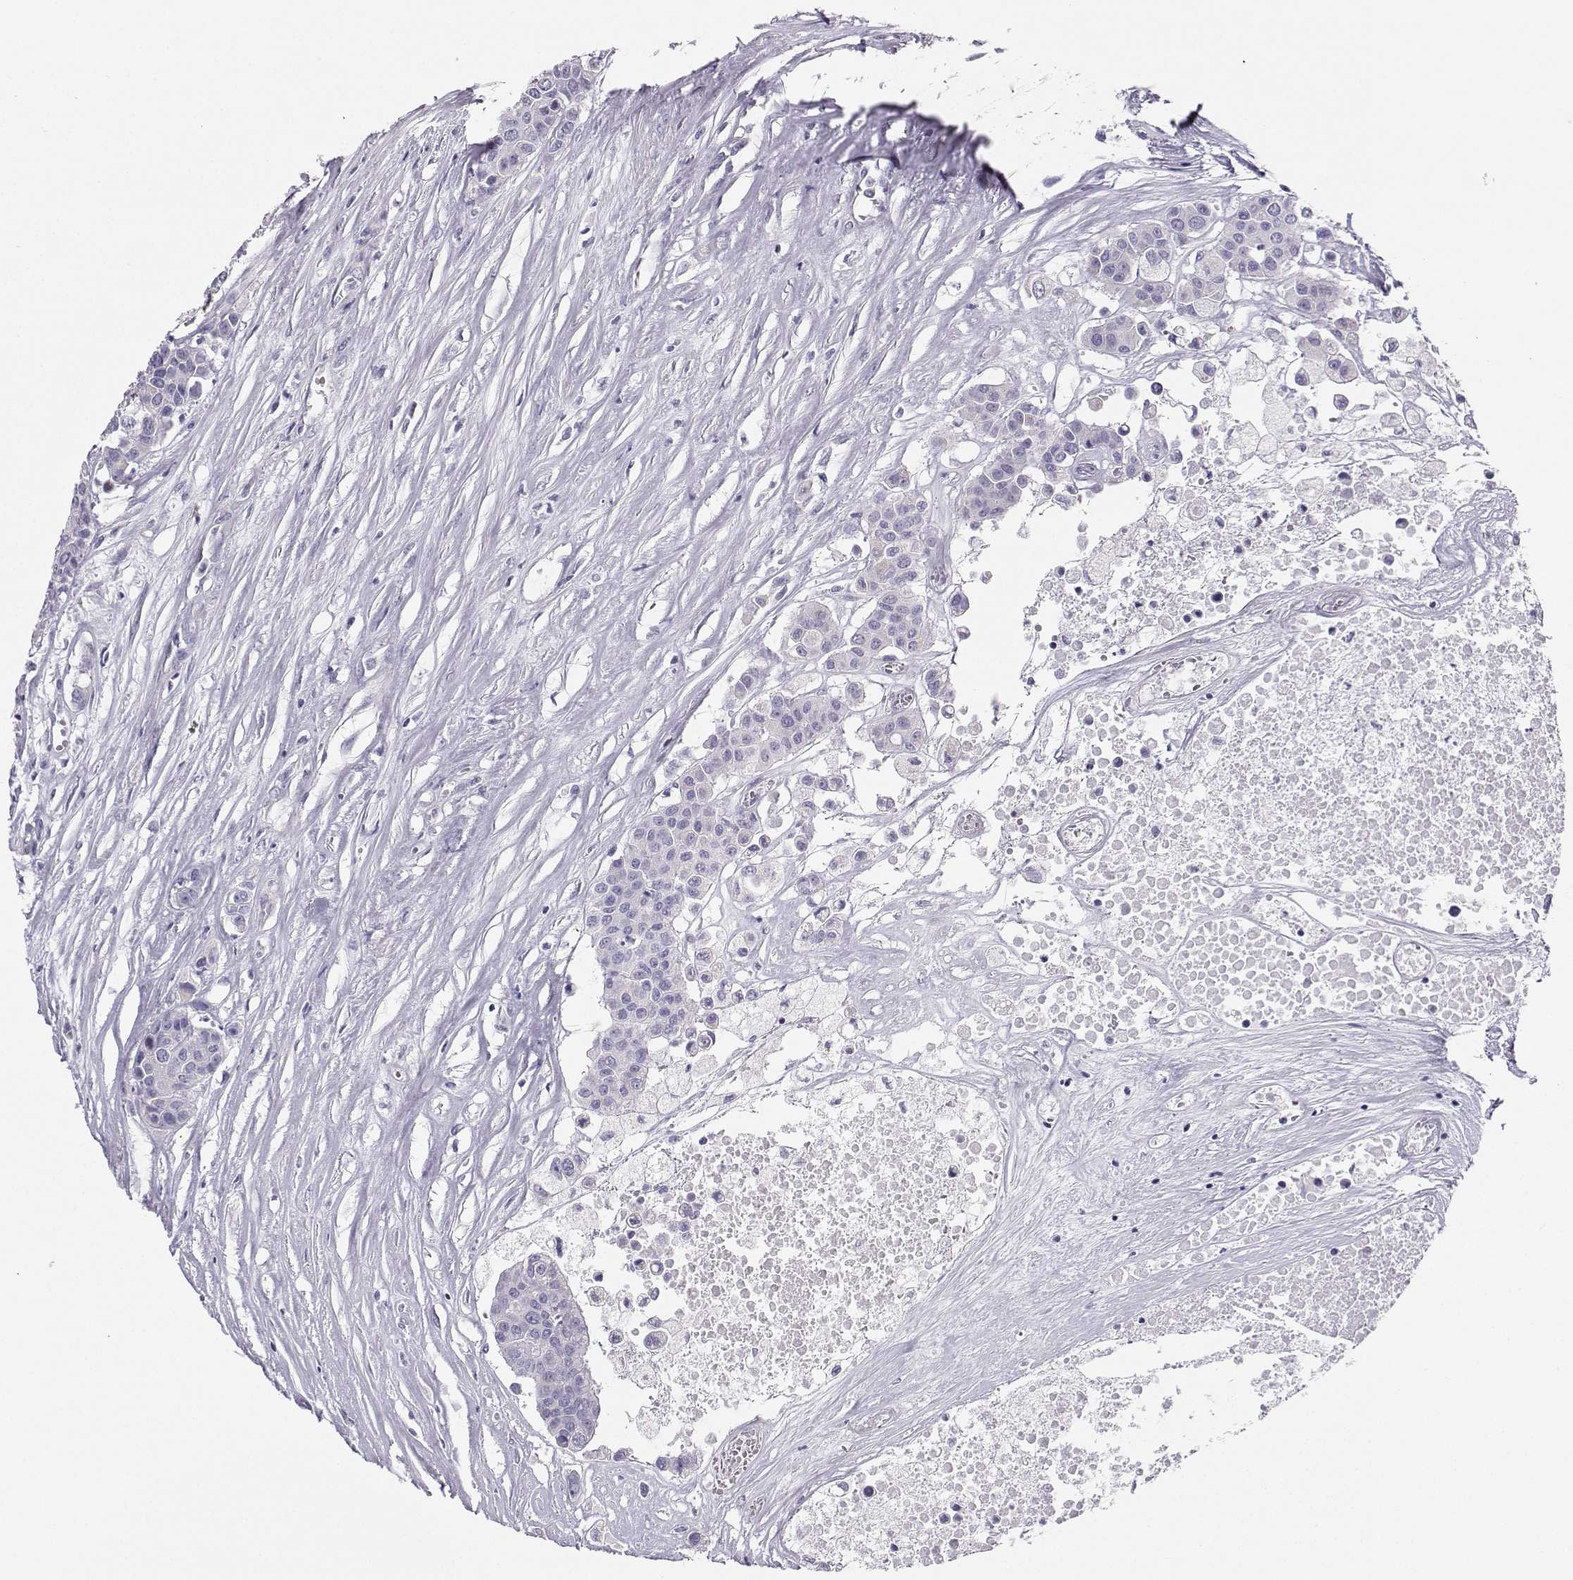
{"staining": {"intensity": "negative", "quantity": "none", "location": "none"}, "tissue": "carcinoid", "cell_type": "Tumor cells", "image_type": "cancer", "snomed": [{"axis": "morphology", "description": "Carcinoid, malignant, NOS"}, {"axis": "topography", "description": "Colon"}], "caption": "Immunohistochemistry (IHC) of human carcinoid (malignant) exhibits no staining in tumor cells.", "gene": "AVP", "patient": {"sex": "male", "age": 81}}